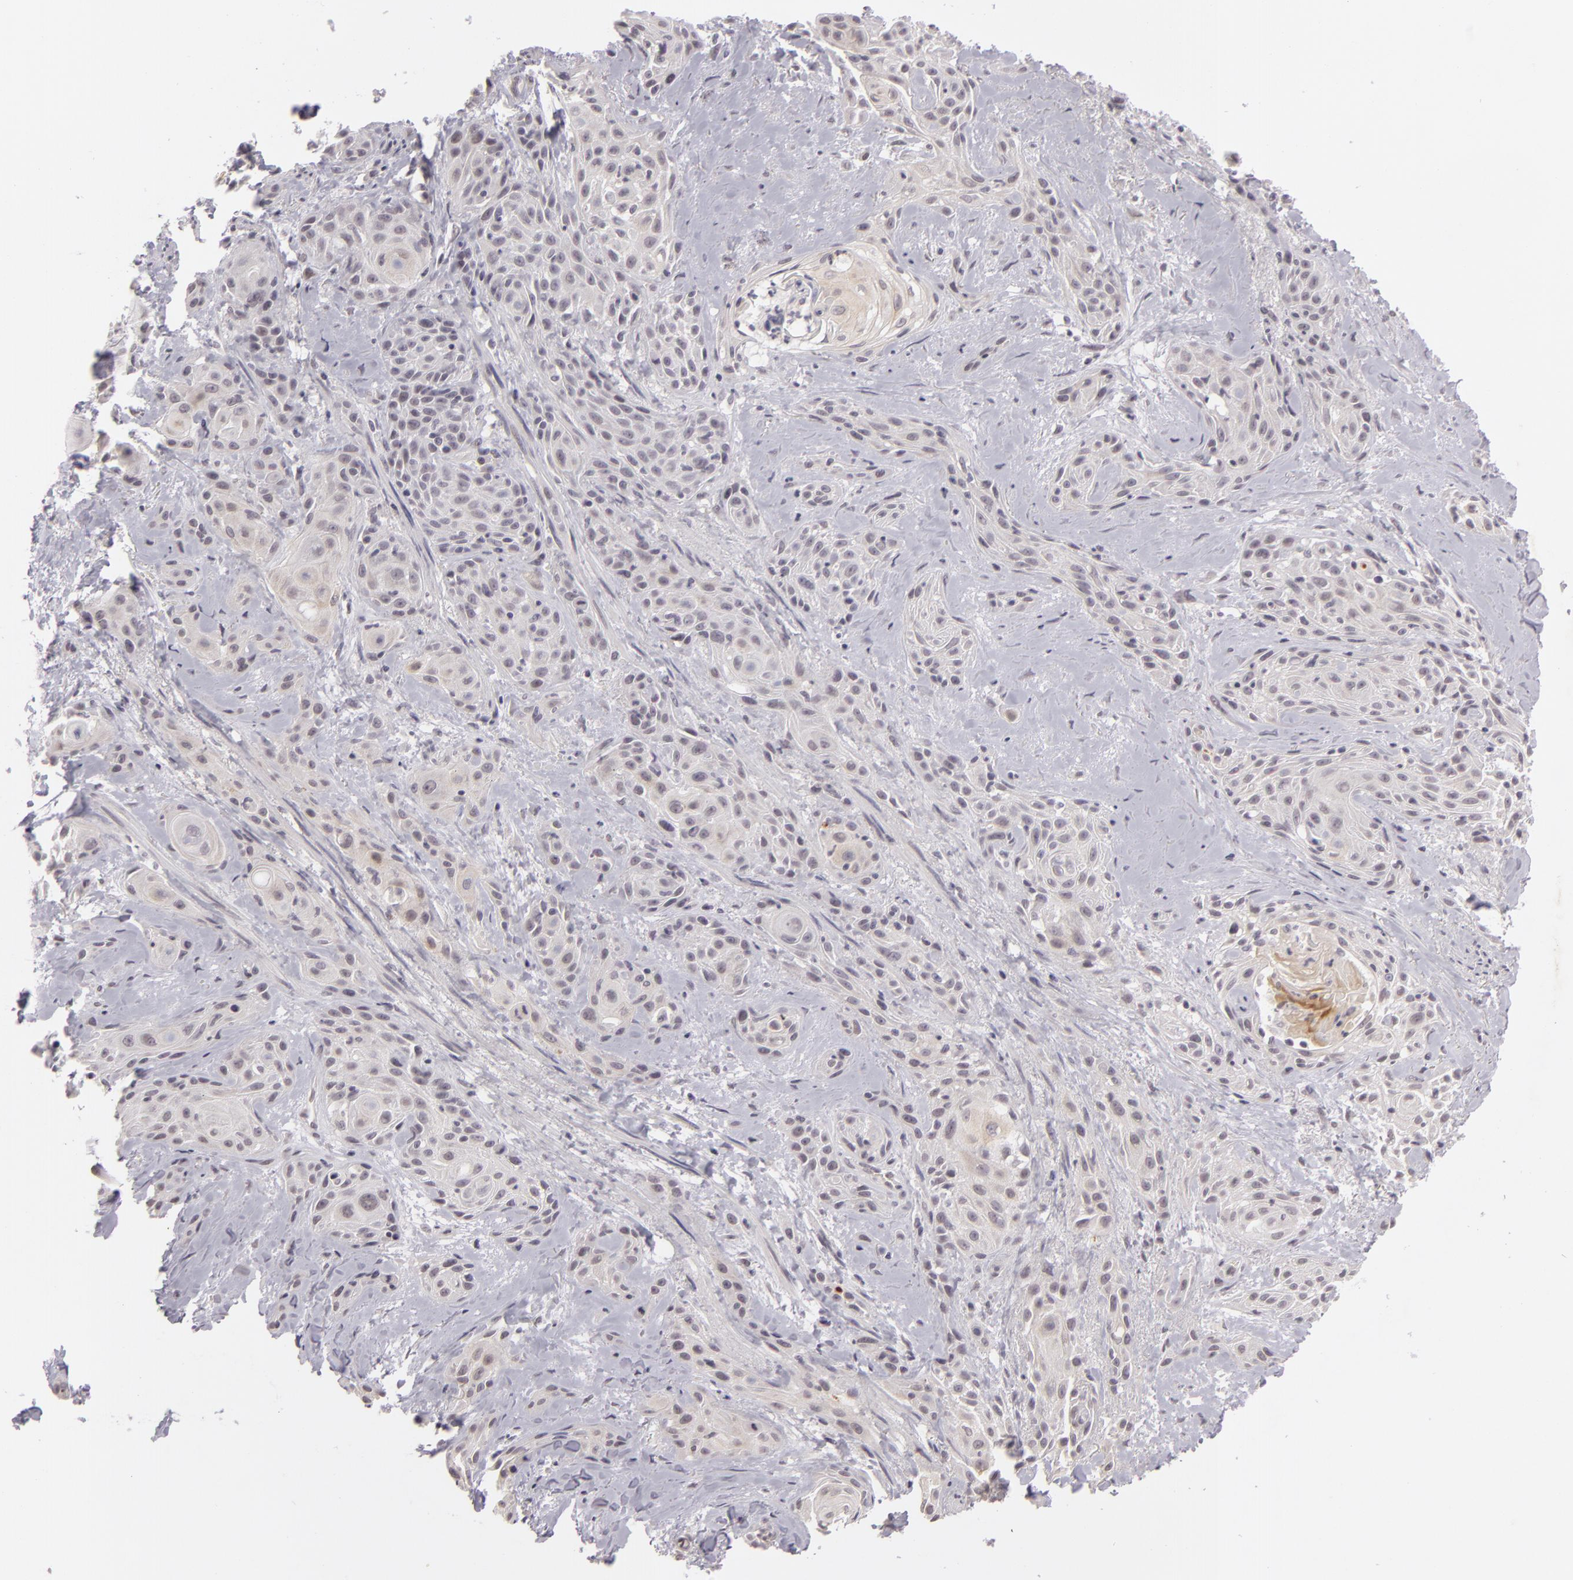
{"staining": {"intensity": "negative", "quantity": "none", "location": "none"}, "tissue": "skin cancer", "cell_type": "Tumor cells", "image_type": "cancer", "snomed": [{"axis": "morphology", "description": "Squamous cell carcinoma, NOS"}, {"axis": "topography", "description": "Skin"}, {"axis": "topography", "description": "Anal"}], "caption": "There is no significant positivity in tumor cells of skin cancer. The staining was performed using DAB to visualize the protein expression in brown, while the nuclei were stained in blue with hematoxylin (Magnification: 20x).", "gene": "ZNF205", "patient": {"sex": "male", "age": 64}}